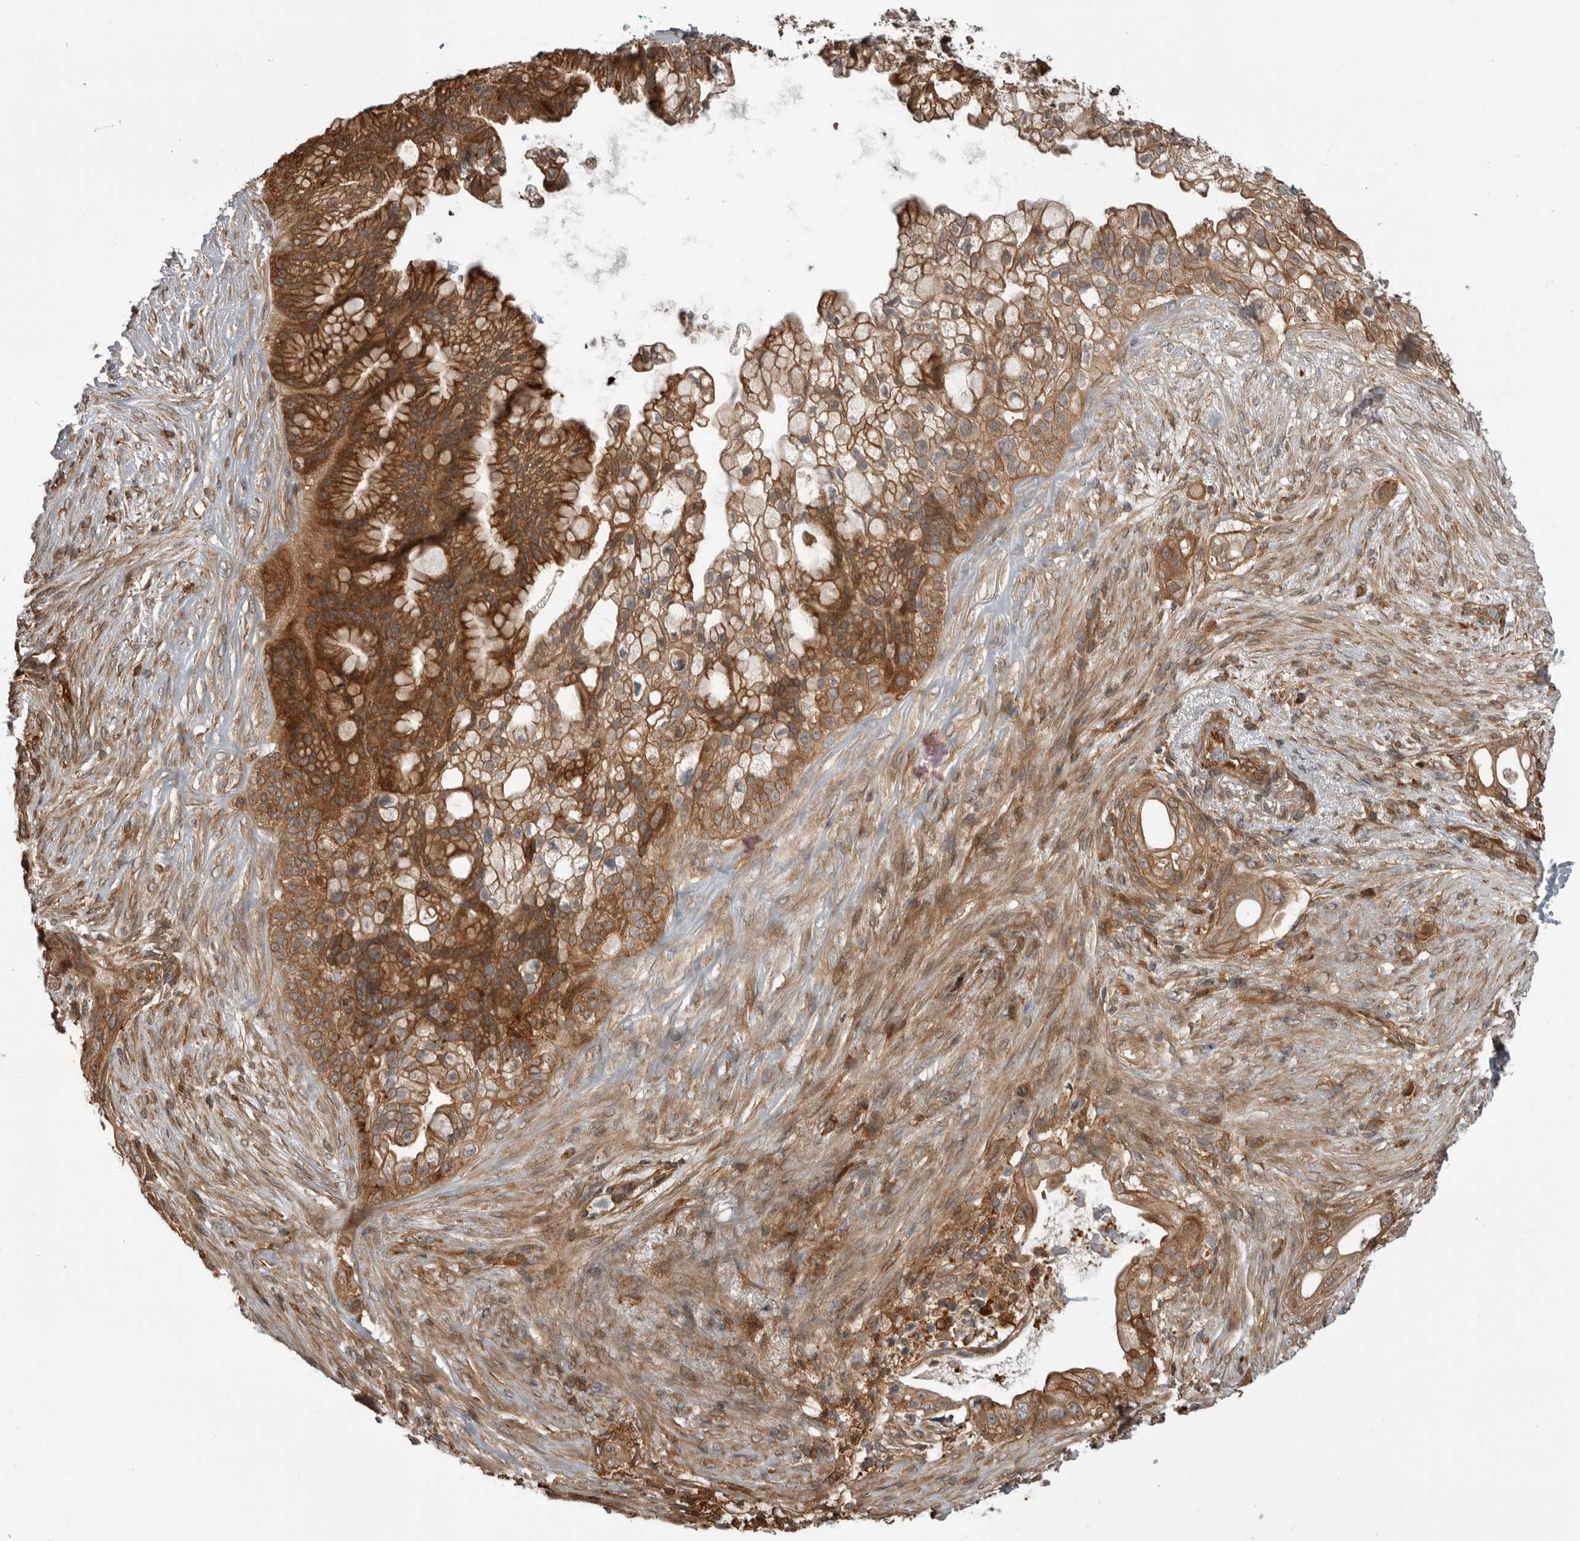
{"staining": {"intensity": "moderate", "quantity": ">75%", "location": "cytoplasmic/membranous"}, "tissue": "pancreatic cancer", "cell_type": "Tumor cells", "image_type": "cancer", "snomed": [{"axis": "morphology", "description": "Adenocarcinoma, NOS"}, {"axis": "topography", "description": "Pancreas"}], "caption": "Pancreatic cancer (adenocarcinoma) stained for a protein exhibits moderate cytoplasmic/membranous positivity in tumor cells.", "gene": "RAB3GAP2", "patient": {"sex": "male", "age": 53}}